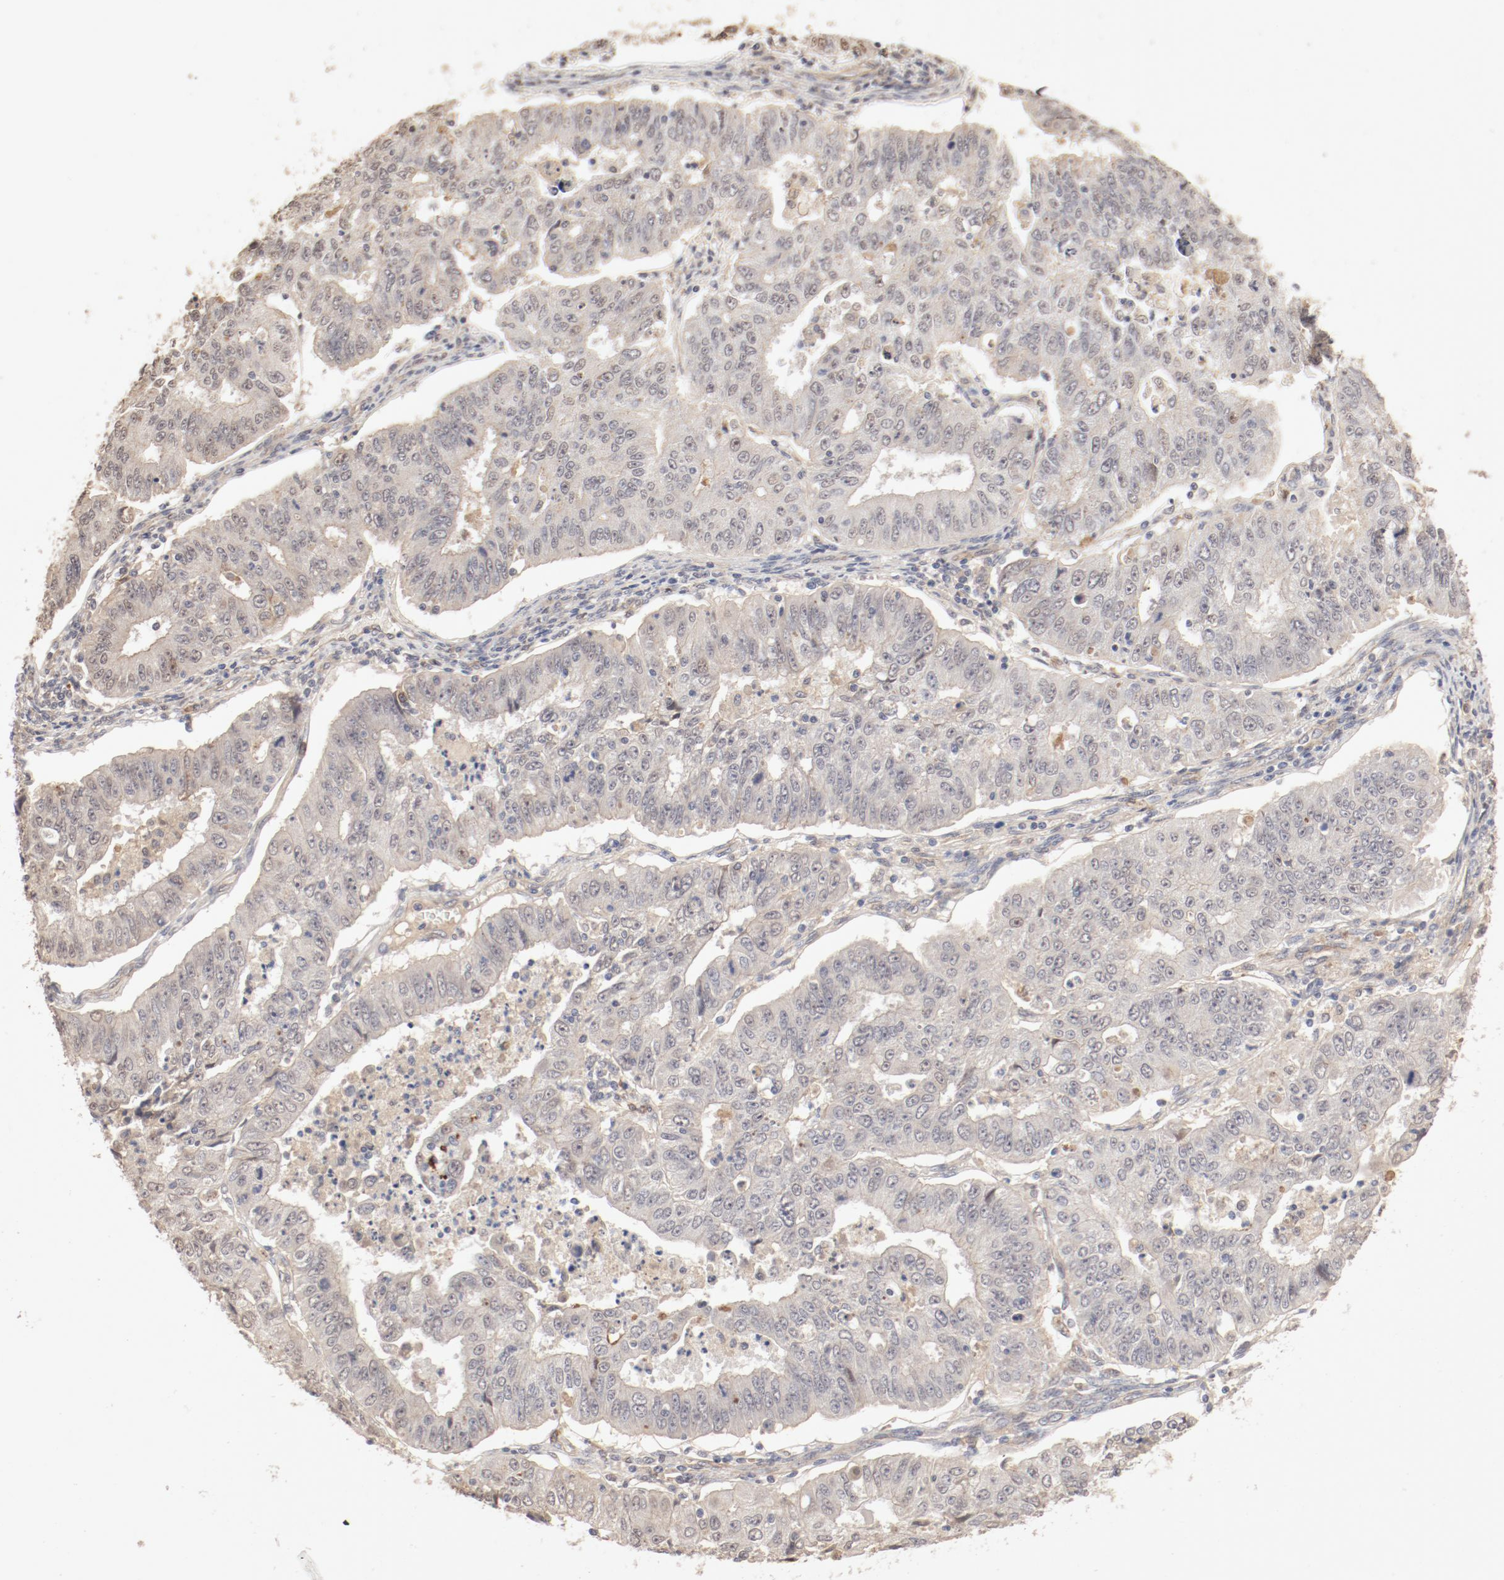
{"staining": {"intensity": "weak", "quantity": ">75%", "location": "cytoplasmic/membranous"}, "tissue": "endometrial cancer", "cell_type": "Tumor cells", "image_type": "cancer", "snomed": [{"axis": "morphology", "description": "Adenocarcinoma, NOS"}, {"axis": "topography", "description": "Endometrium"}], "caption": "High-power microscopy captured an IHC photomicrograph of endometrial cancer, revealing weak cytoplasmic/membranous positivity in about >75% of tumor cells. (IHC, brightfield microscopy, high magnification).", "gene": "IL3RA", "patient": {"sex": "female", "age": 42}}